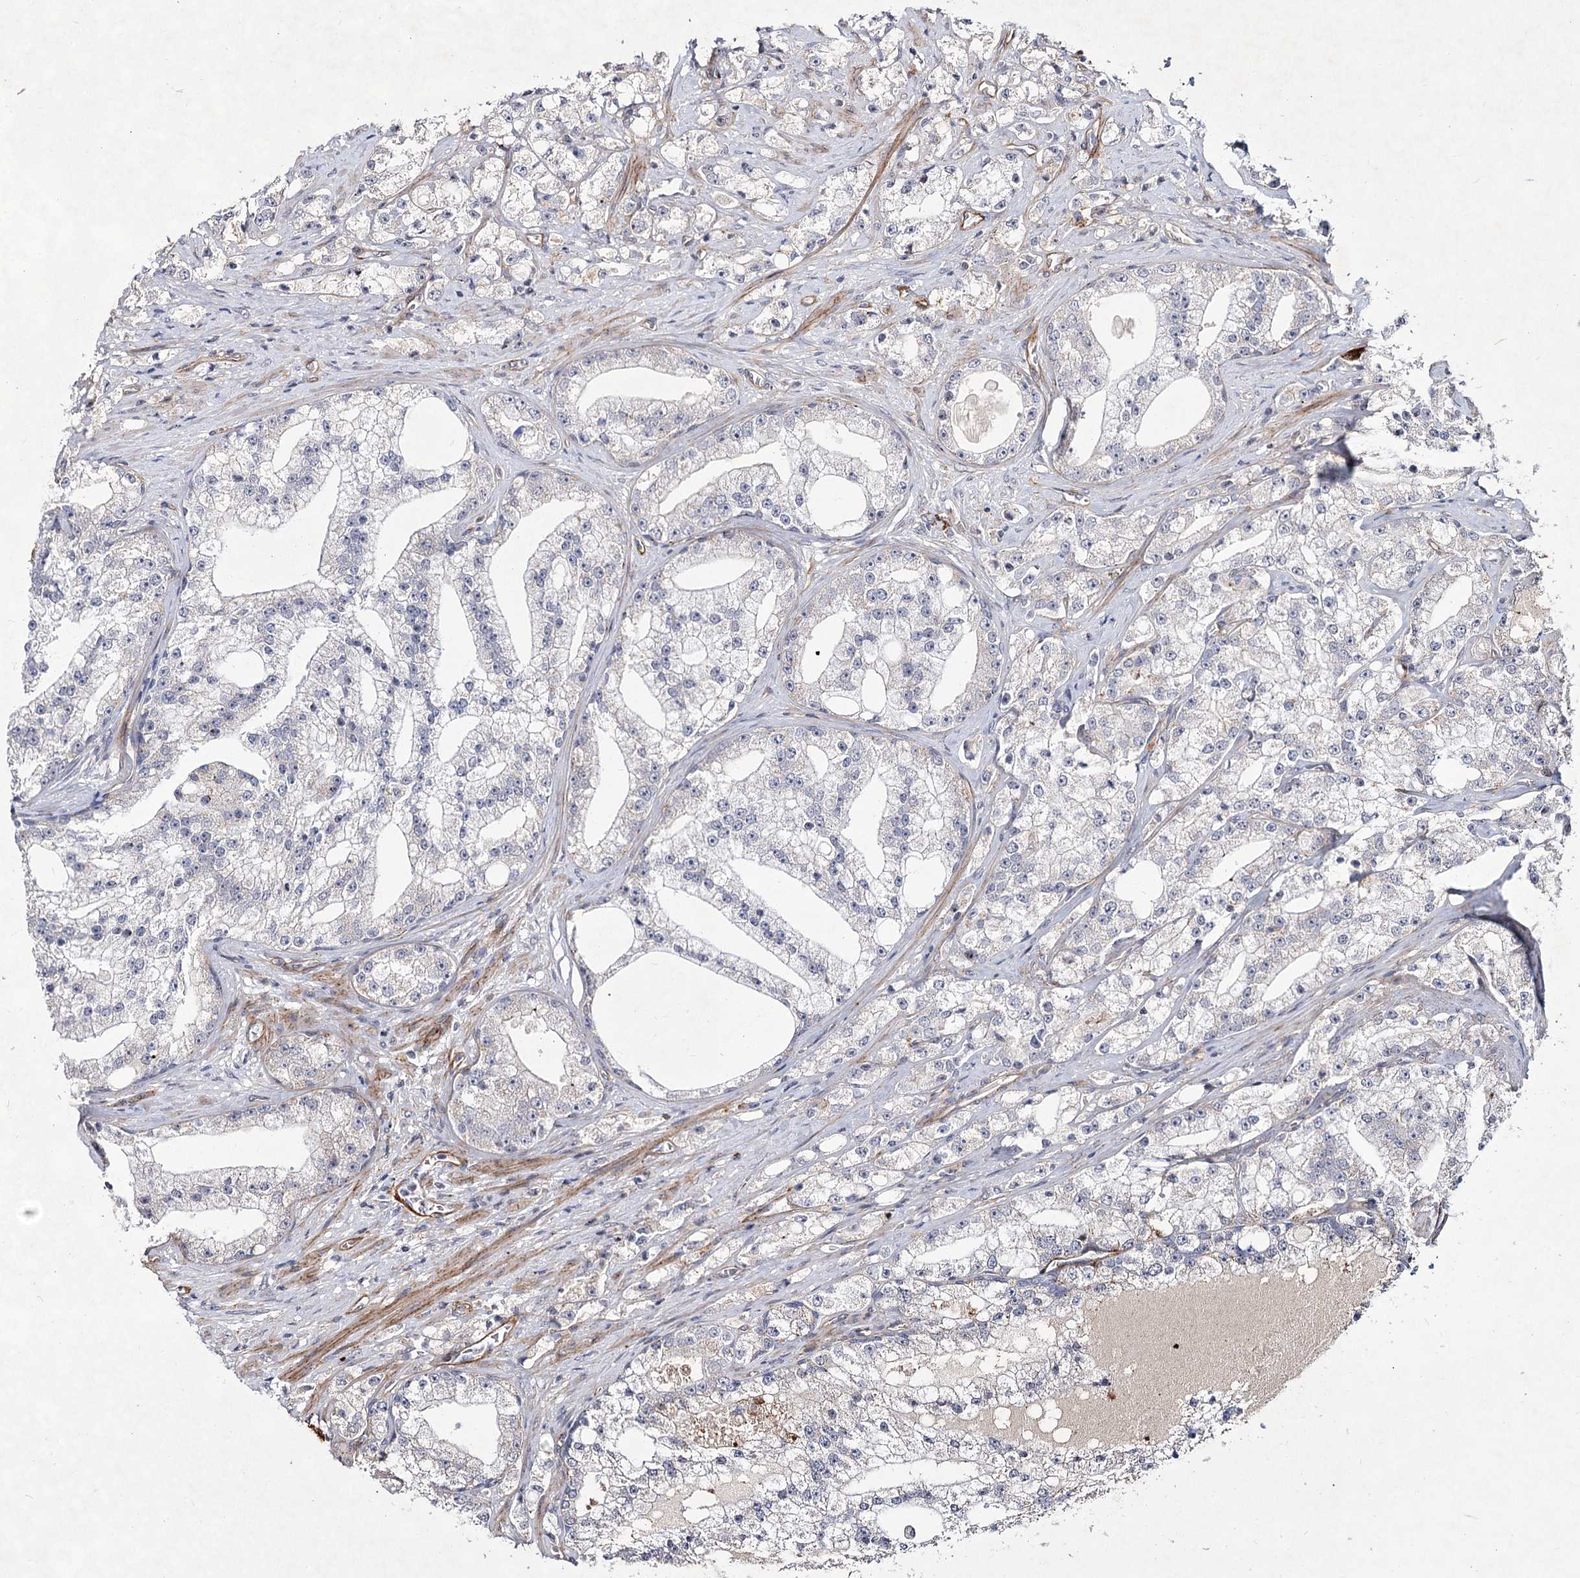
{"staining": {"intensity": "negative", "quantity": "none", "location": "none"}, "tissue": "prostate cancer", "cell_type": "Tumor cells", "image_type": "cancer", "snomed": [{"axis": "morphology", "description": "Adenocarcinoma, High grade"}, {"axis": "topography", "description": "Prostate"}], "caption": "Tumor cells are negative for brown protein staining in prostate high-grade adenocarcinoma.", "gene": "ATL2", "patient": {"sex": "male", "age": 64}}